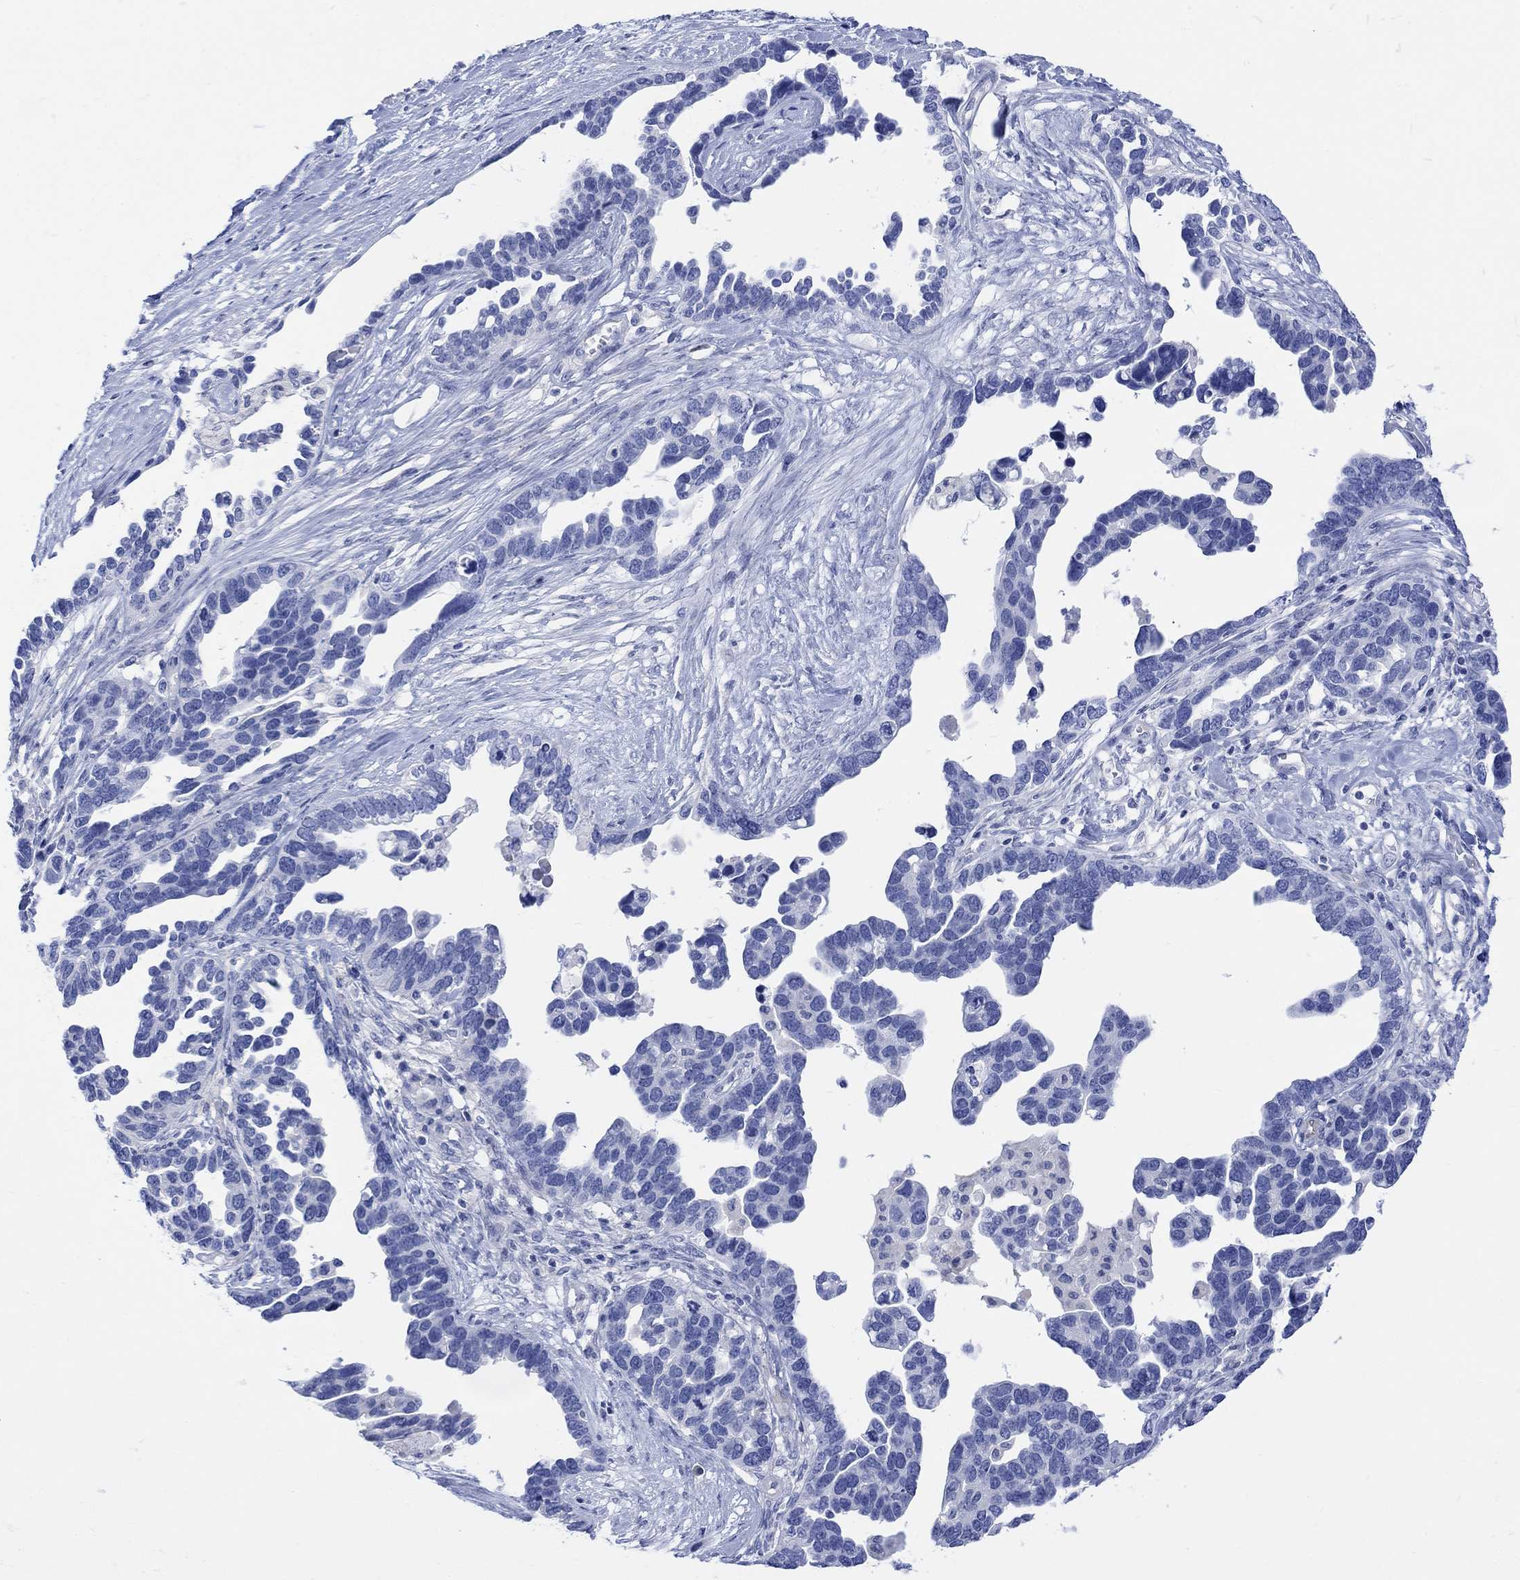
{"staining": {"intensity": "negative", "quantity": "none", "location": "none"}, "tissue": "ovarian cancer", "cell_type": "Tumor cells", "image_type": "cancer", "snomed": [{"axis": "morphology", "description": "Cystadenocarcinoma, serous, NOS"}, {"axis": "topography", "description": "Ovary"}], "caption": "Micrograph shows no protein staining in tumor cells of ovarian cancer tissue.", "gene": "GNG13", "patient": {"sex": "female", "age": 54}}